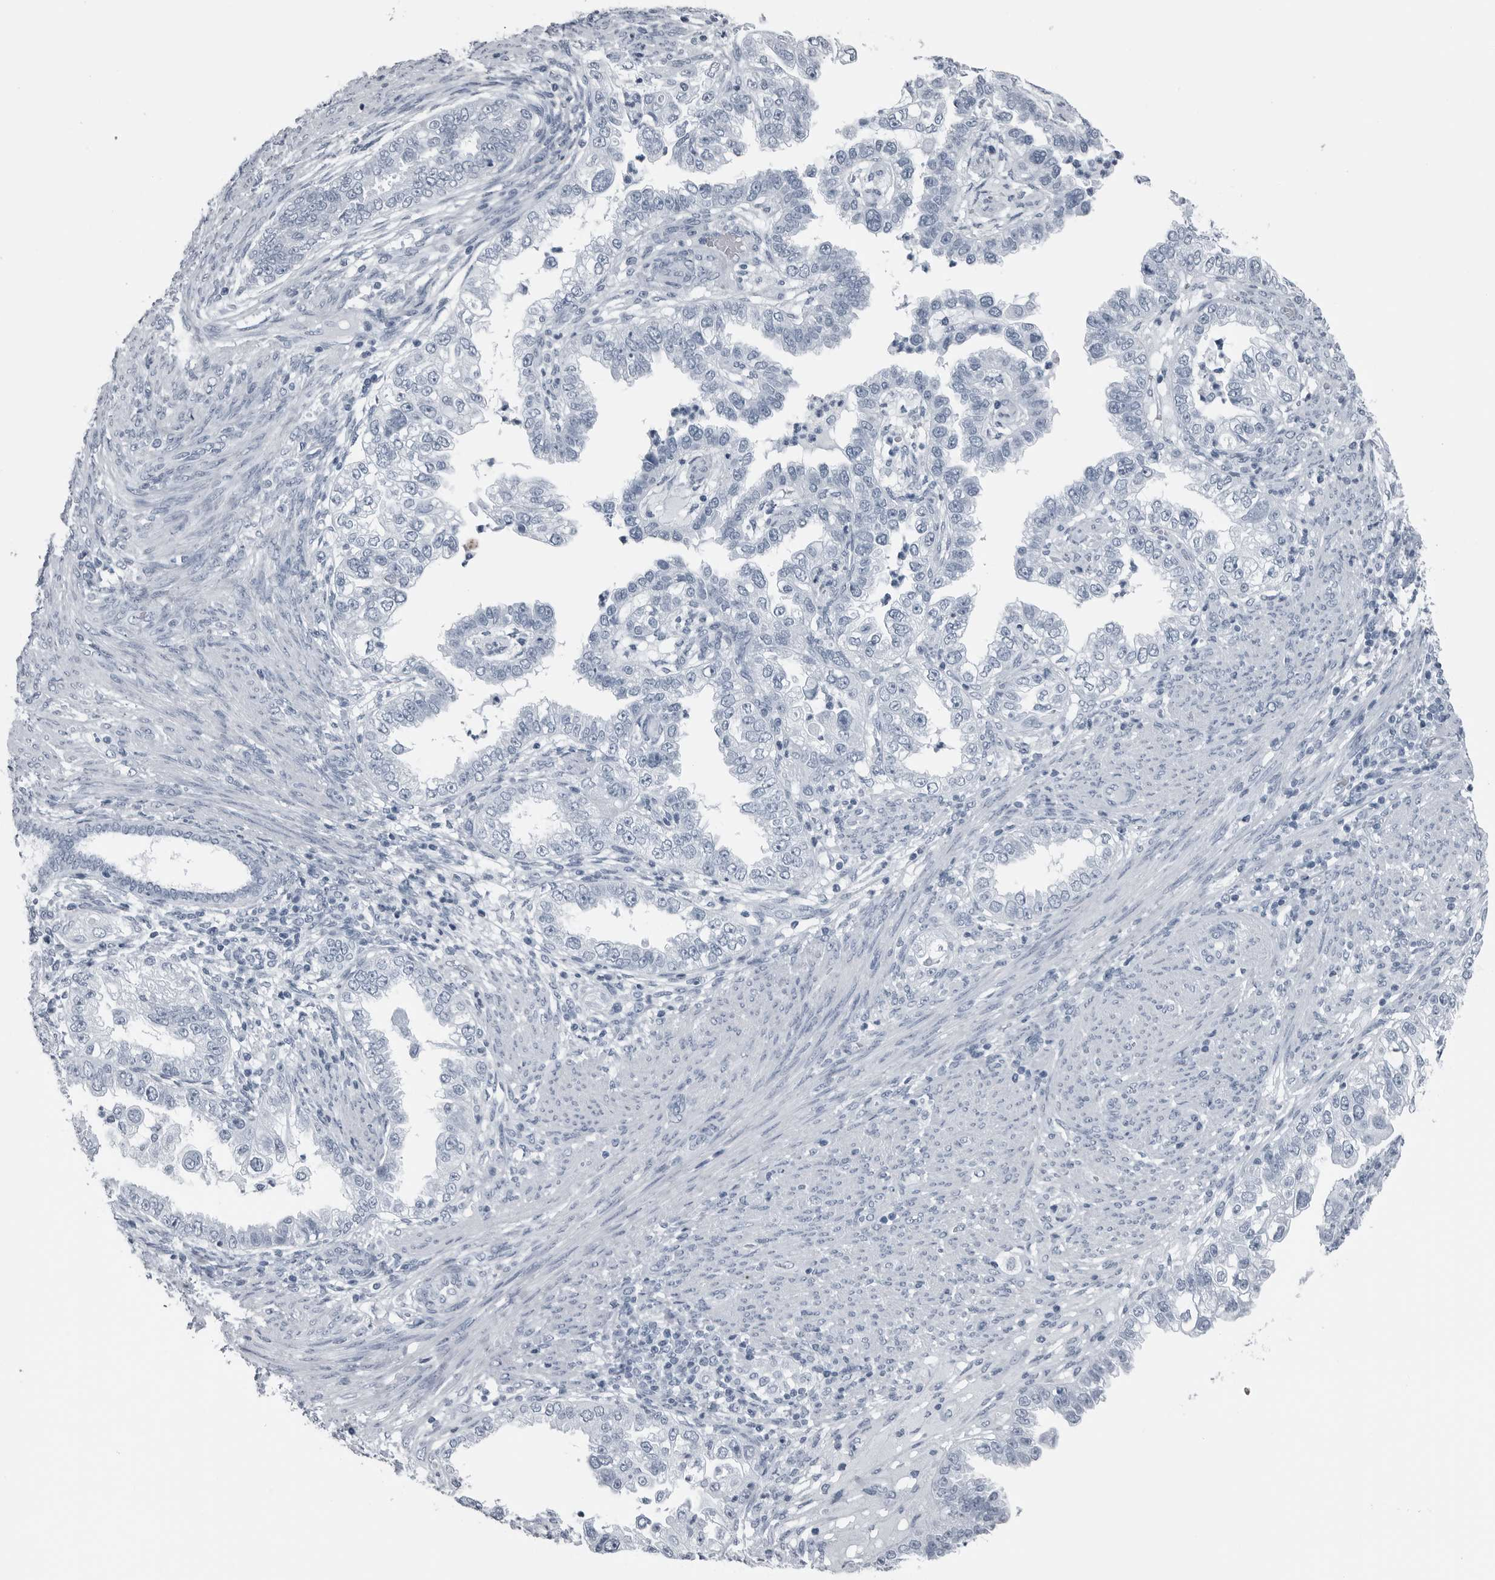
{"staining": {"intensity": "negative", "quantity": "none", "location": "none"}, "tissue": "endometrial cancer", "cell_type": "Tumor cells", "image_type": "cancer", "snomed": [{"axis": "morphology", "description": "Adenocarcinoma, NOS"}, {"axis": "topography", "description": "Endometrium"}], "caption": "This photomicrograph is of endometrial cancer stained with immunohistochemistry to label a protein in brown with the nuclei are counter-stained blue. There is no positivity in tumor cells. (Stains: DAB immunohistochemistry with hematoxylin counter stain, Microscopy: brightfield microscopy at high magnification).", "gene": "SPINK1", "patient": {"sex": "female", "age": 85}}